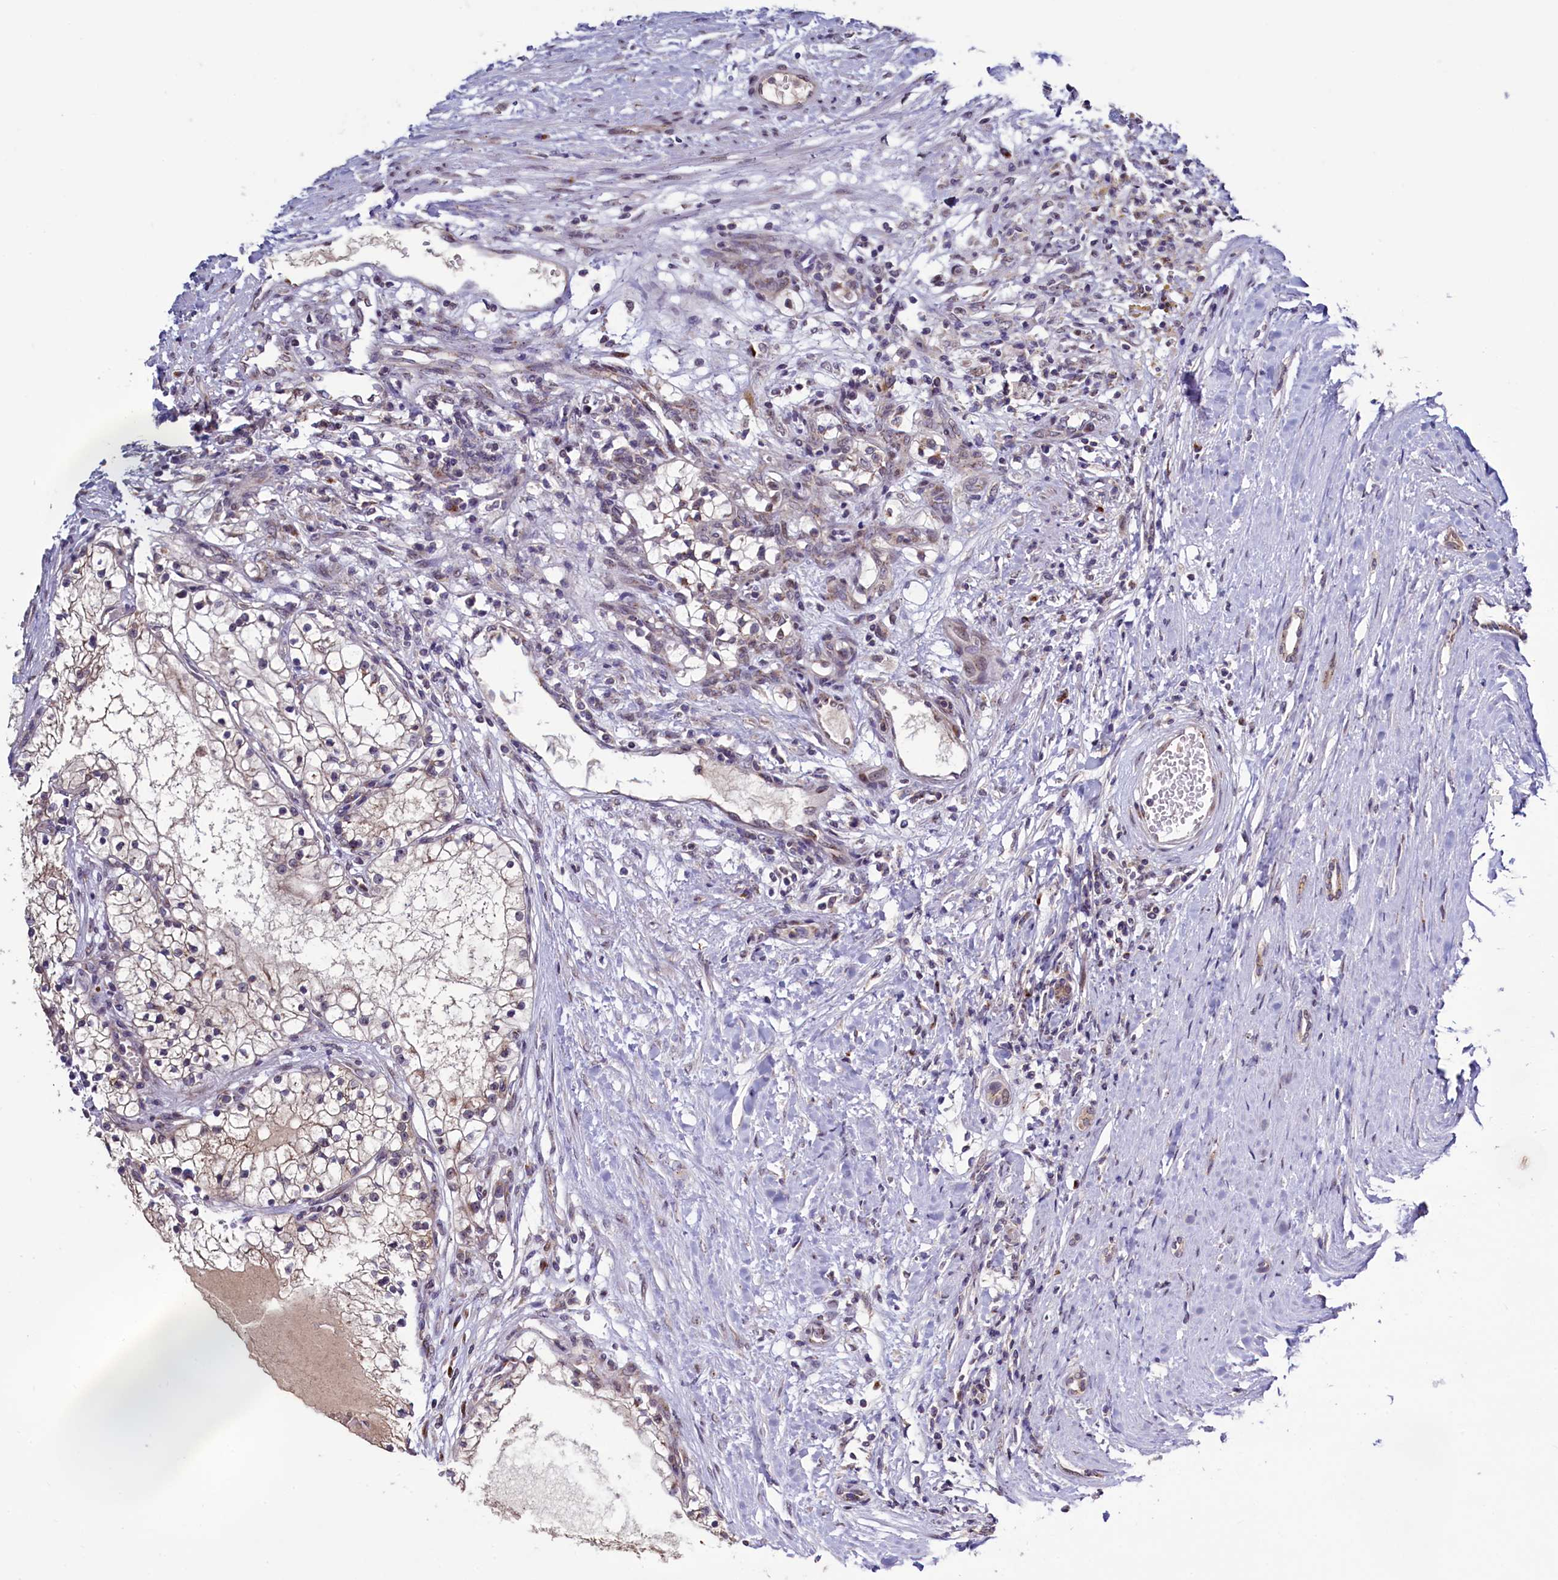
{"staining": {"intensity": "negative", "quantity": "none", "location": "none"}, "tissue": "renal cancer", "cell_type": "Tumor cells", "image_type": "cancer", "snomed": [{"axis": "morphology", "description": "Normal tissue, NOS"}, {"axis": "morphology", "description": "Adenocarcinoma, NOS"}, {"axis": "topography", "description": "Kidney"}], "caption": "DAB (3,3'-diaminobenzidine) immunohistochemical staining of human renal cancer (adenocarcinoma) shows no significant expression in tumor cells. (DAB (3,3'-diaminobenzidine) immunohistochemistry visualized using brightfield microscopy, high magnification).", "gene": "SEC24C", "patient": {"sex": "male", "age": 68}}